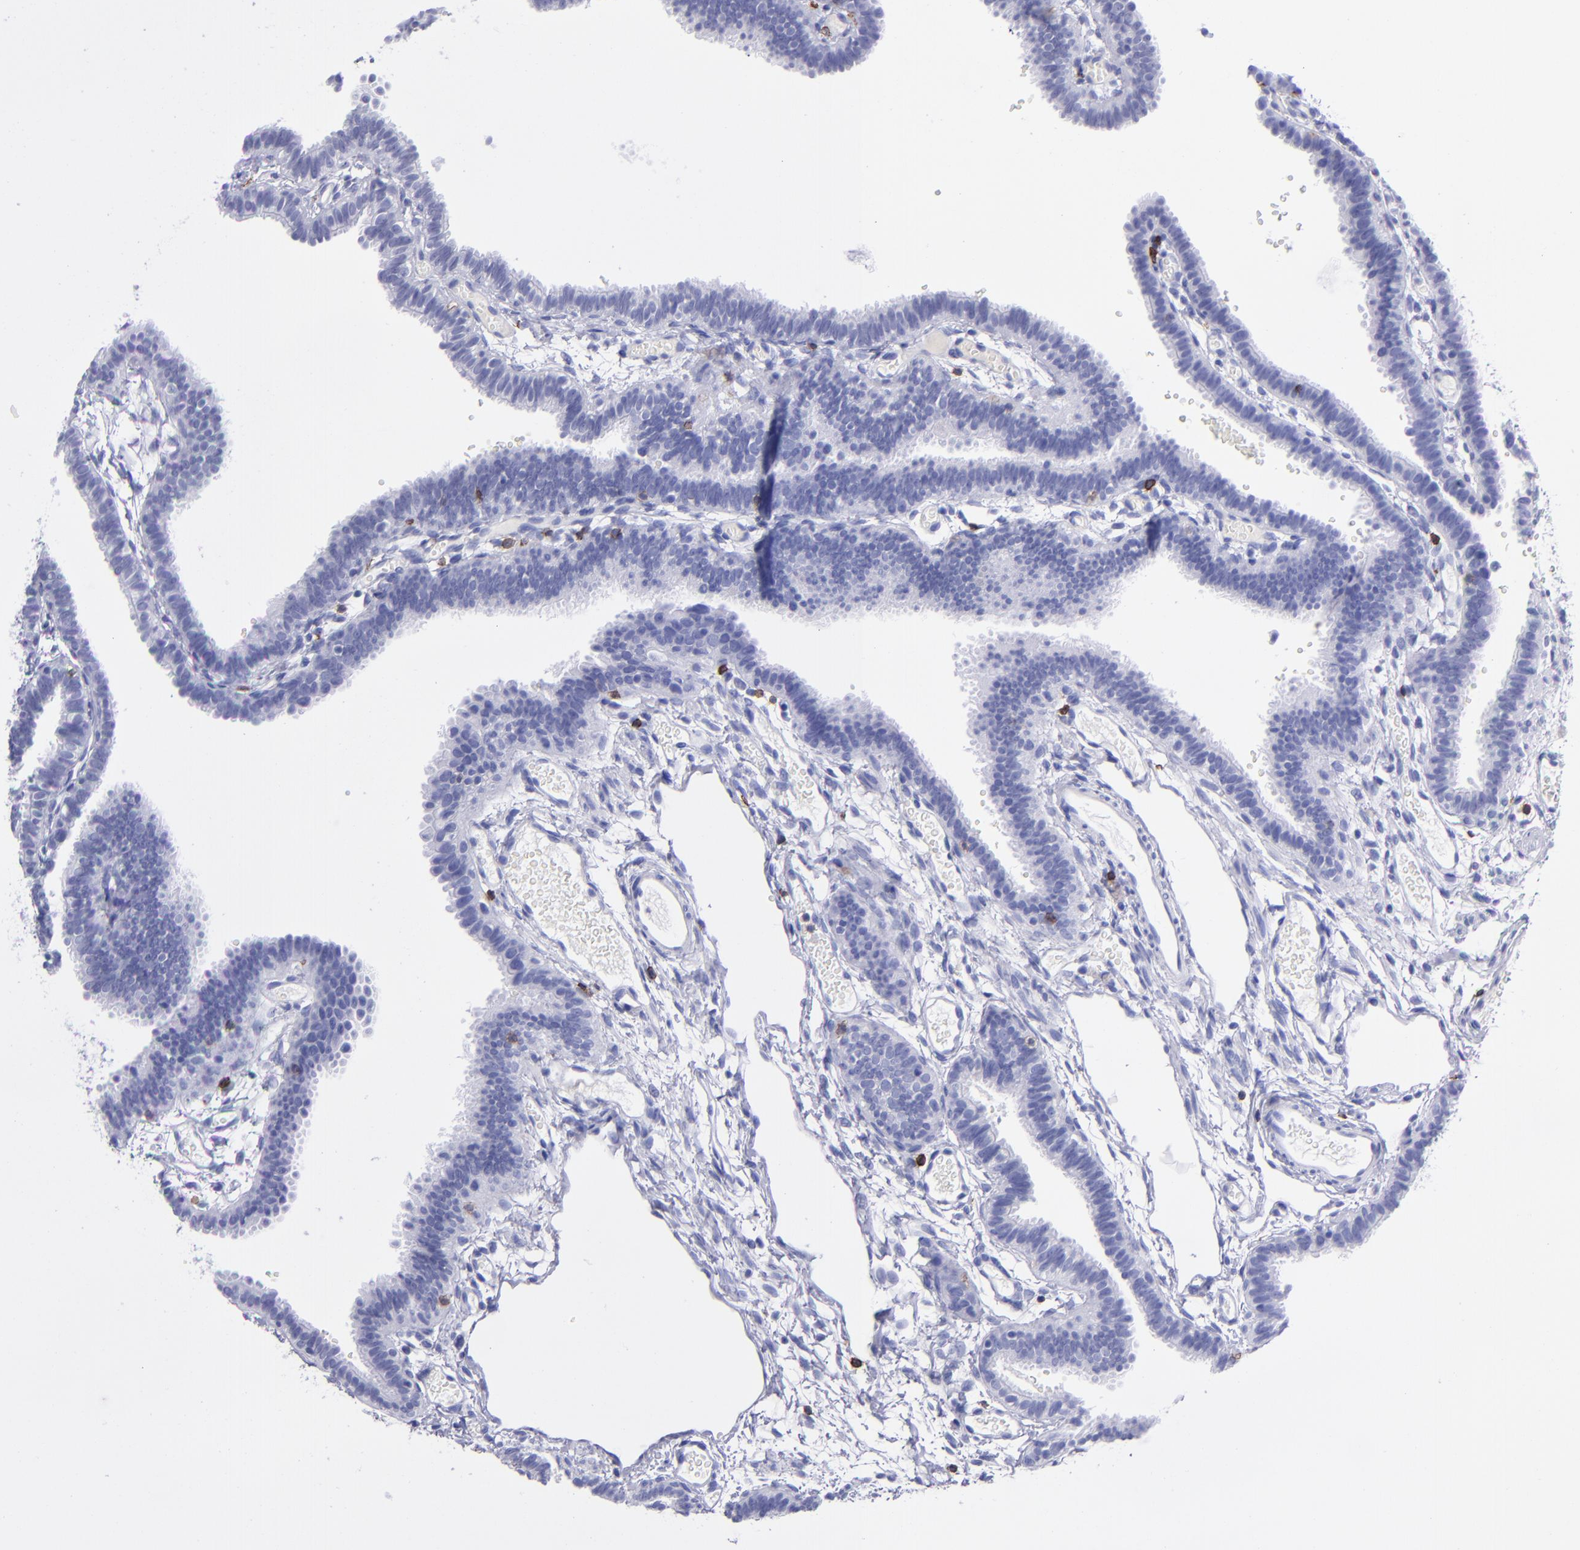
{"staining": {"intensity": "negative", "quantity": "none", "location": "none"}, "tissue": "fallopian tube", "cell_type": "Glandular cells", "image_type": "normal", "snomed": [{"axis": "morphology", "description": "Normal tissue, NOS"}, {"axis": "topography", "description": "Fallopian tube"}], "caption": "A micrograph of fallopian tube stained for a protein shows no brown staining in glandular cells. (DAB immunohistochemistry with hematoxylin counter stain).", "gene": "CD6", "patient": {"sex": "female", "age": 29}}